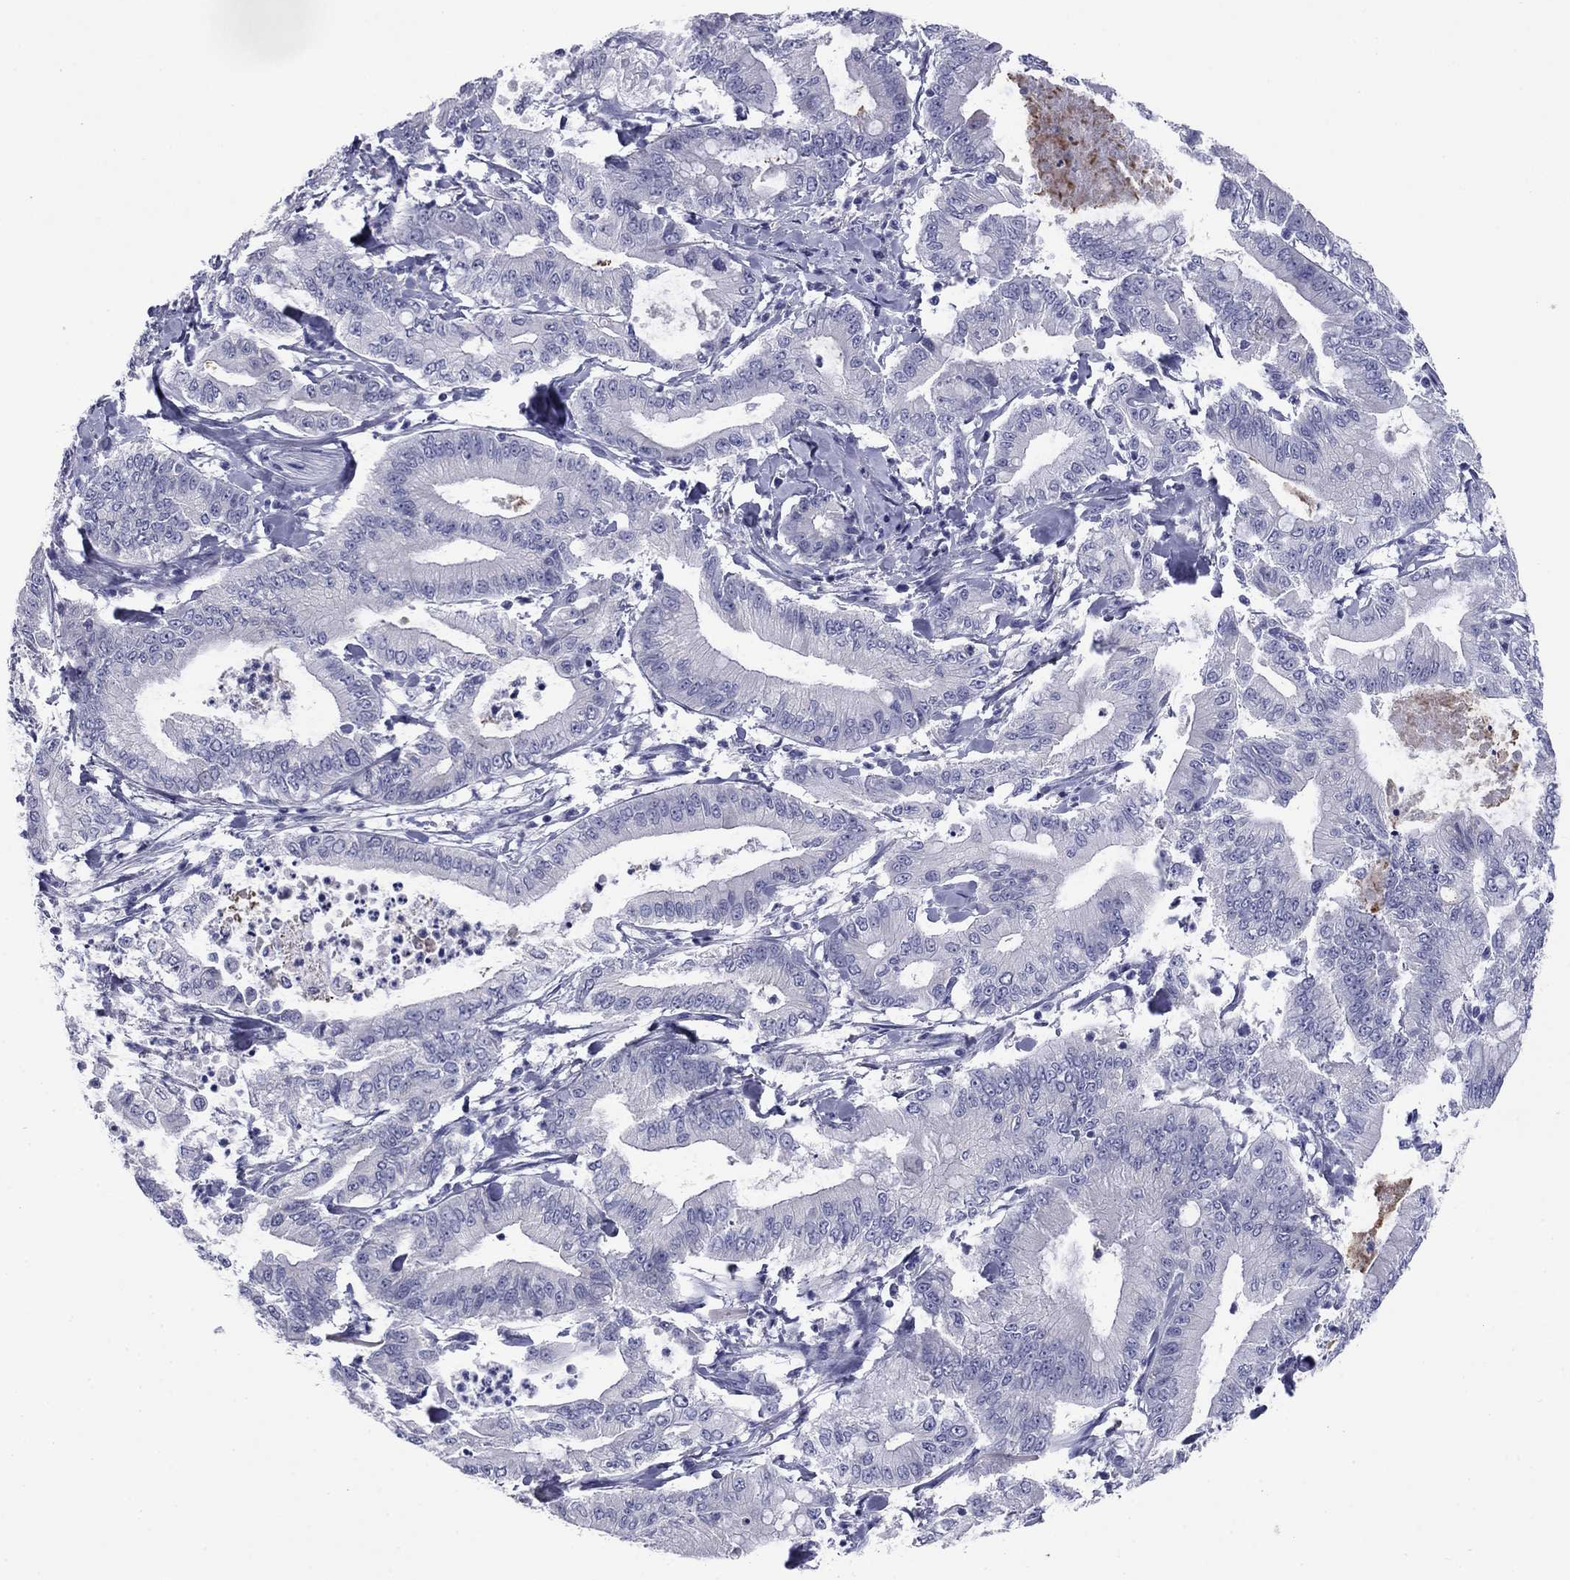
{"staining": {"intensity": "negative", "quantity": "none", "location": "none"}, "tissue": "pancreatic cancer", "cell_type": "Tumor cells", "image_type": "cancer", "snomed": [{"axis": "morphology", "description": "Adenocarcinoma, NOS"}, {"axis": "topography", "description": "Pancreas"}], "caption": "Pancreatic adenocarcinoma was stained to show a protein in brown. There is no significant staining in tumor cells.", "gene": "ABCC2", "patient": {"sex": "male", "age": 71}}